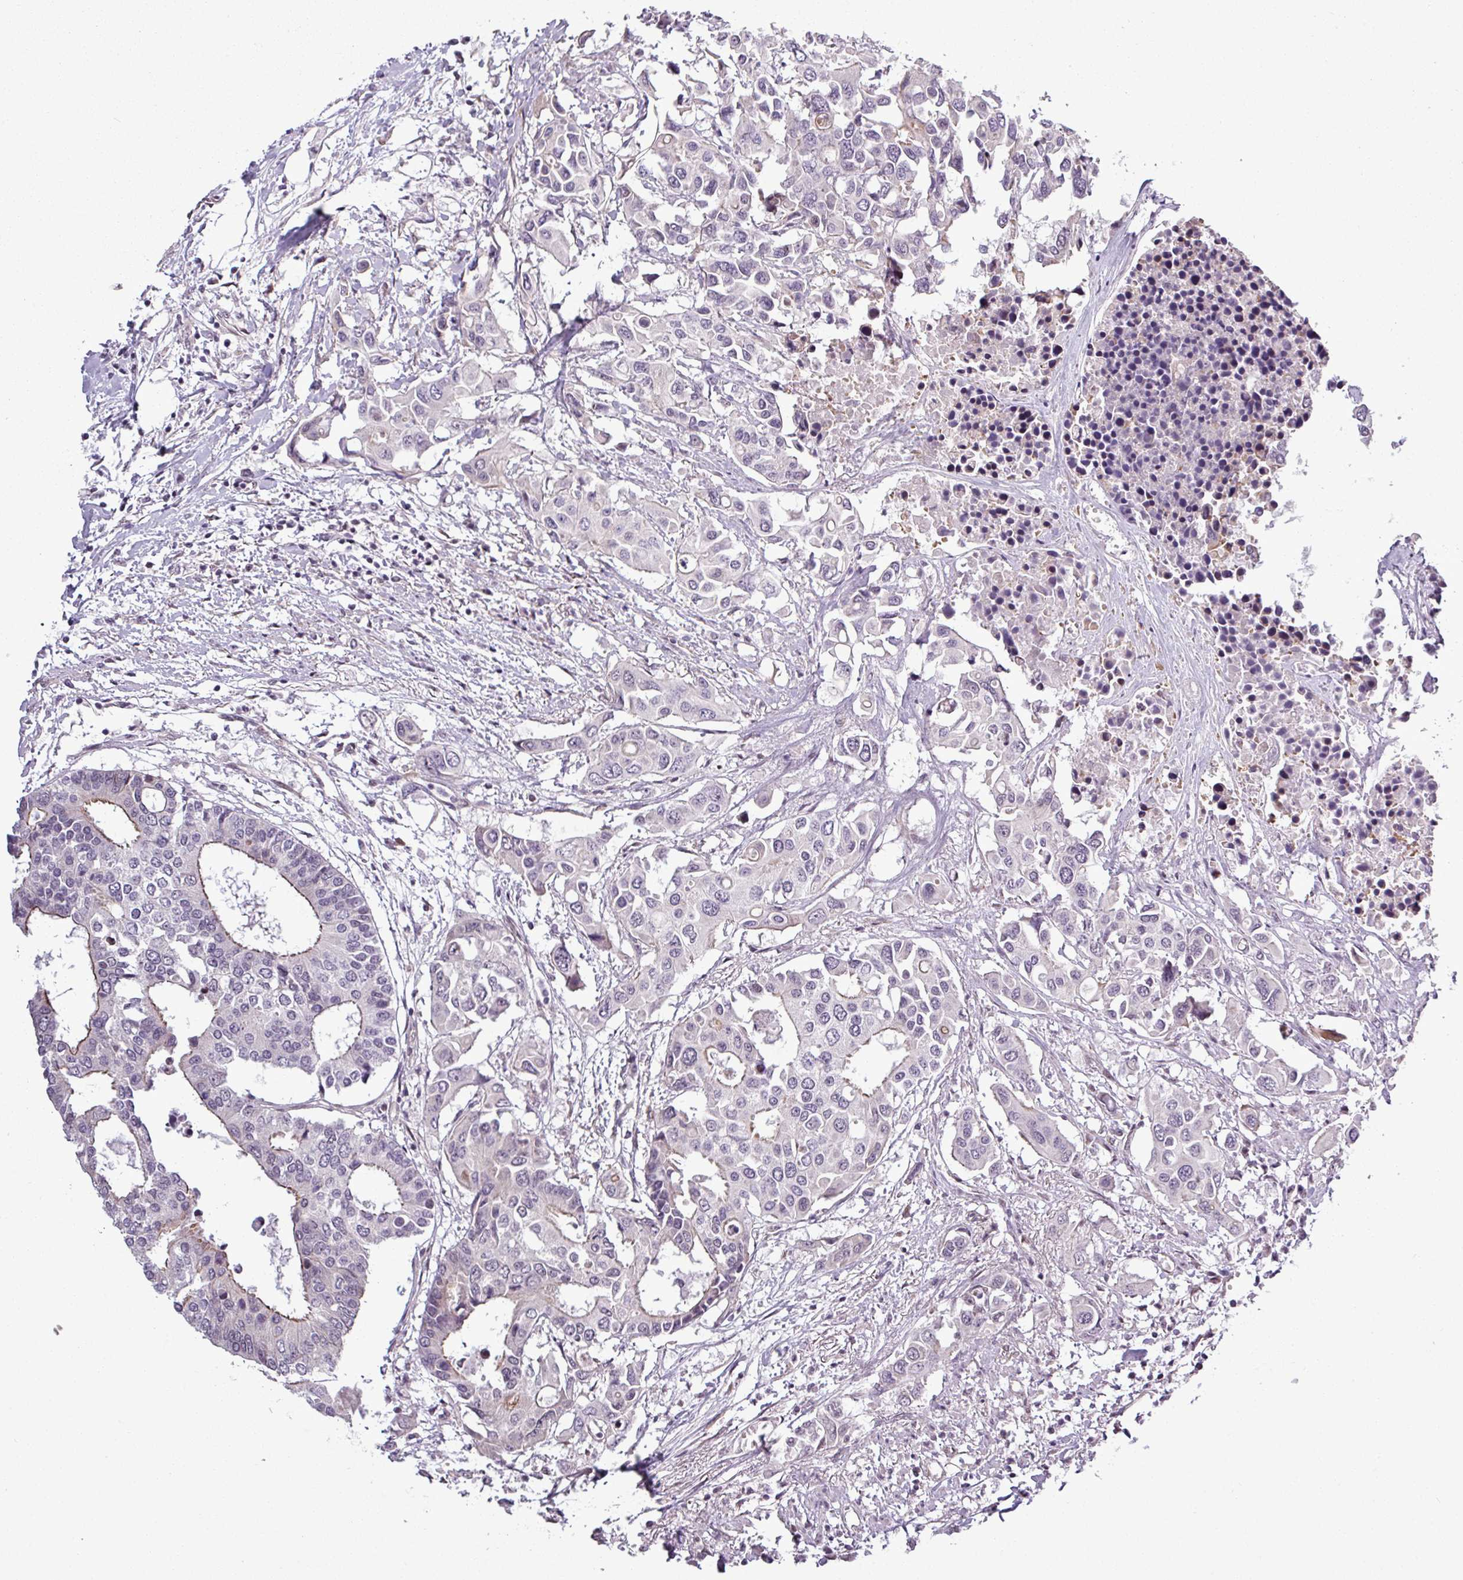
{"staining": {"intensity": "negative", "quantity": "none", "location": "none"}, "tissue": "colorectal cancer", "cell_type": "Tumor cells", "image_type": "cancer", "snomed": [{"axis": "morphology", "description": "Adenocarcinoma, NOS"}, {"axis": "topography", "description": "Colon"}], "caption": "Micrograph shows no significant protein expression in tumor cells of colorectal adenocarcinoma.", "gene": "GPT2", "patient": {"sex": "male", "age": 77}}